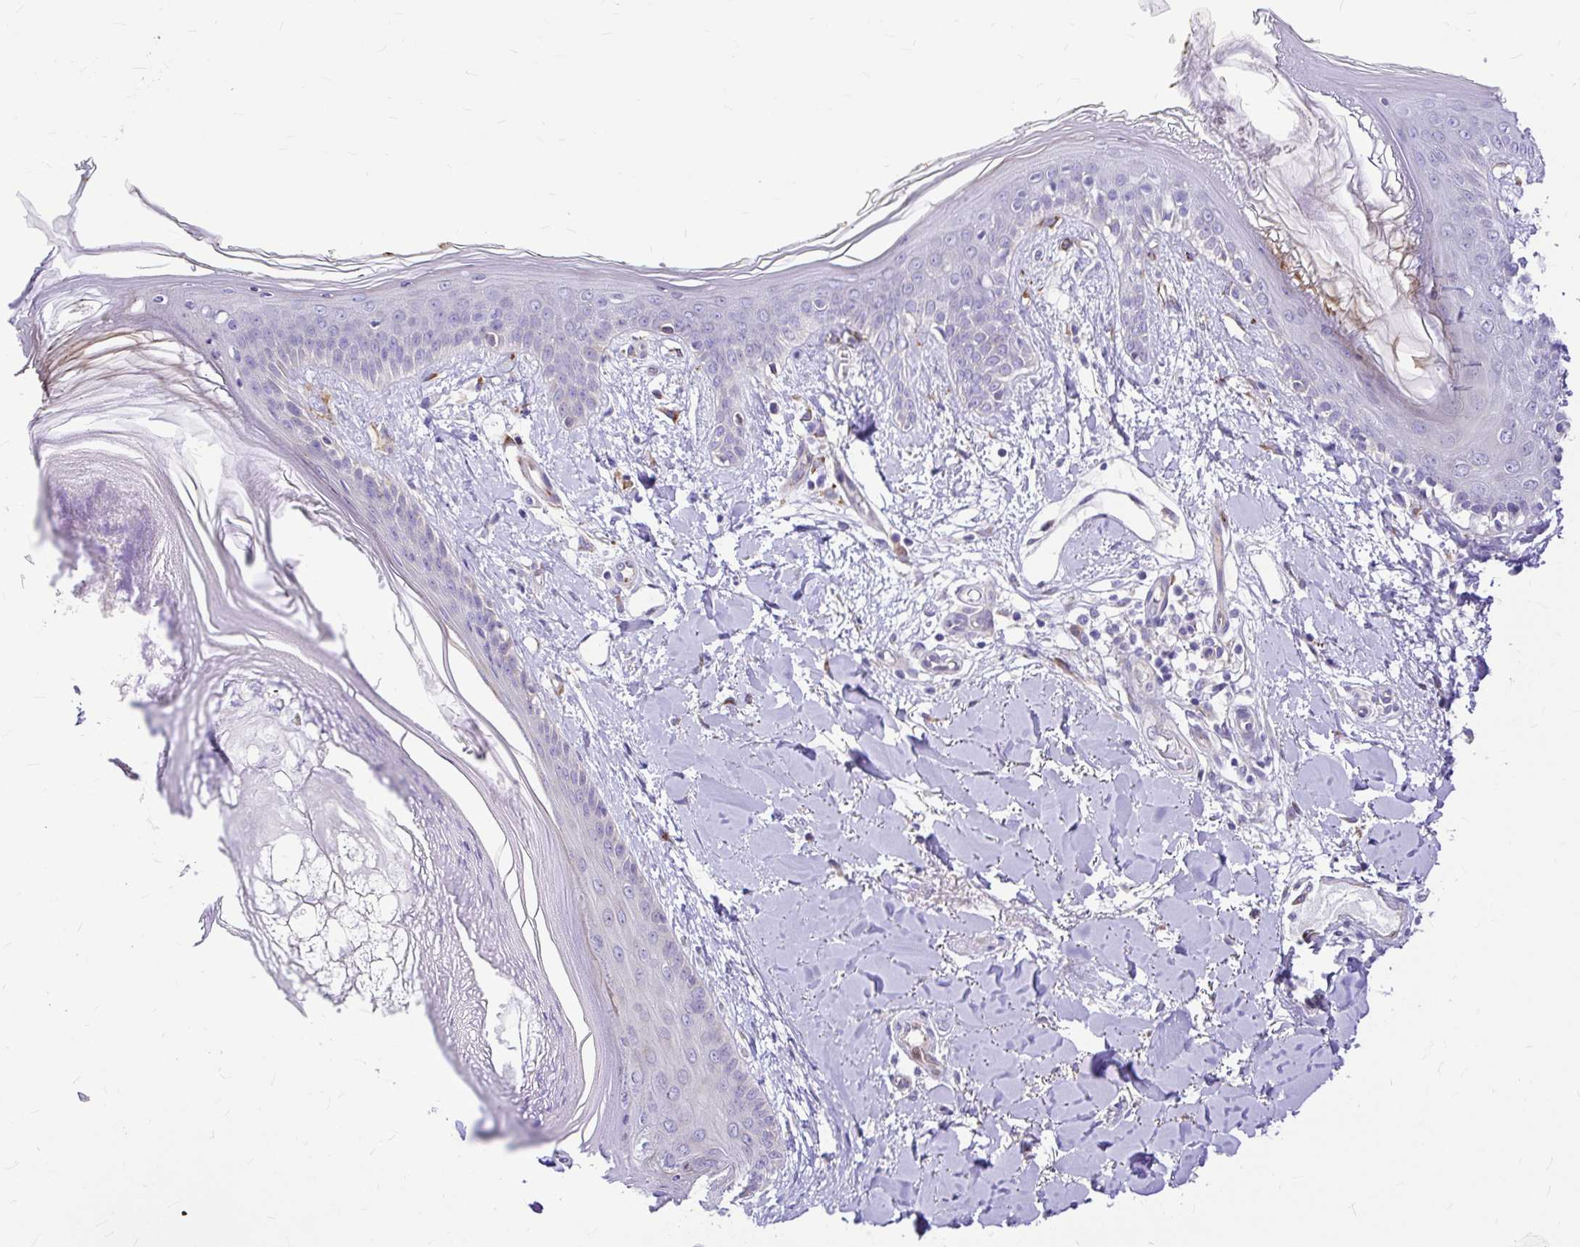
{"staining": {"intensity": "negative", "quantity": "none", "location": "none"}, "tissue": "skin", "cell_type": "Fibroblasts", "image_type": "normal", "snomed": [{"axis": "morphology", "description": "Normal tissue, NOS"}, {"axis": "topography", "description": "Skin"}], "caption": "Immunohistochemistry (IHC) of benign human skin demonstrates no positivity in fibroblasts. (DAB (3,3'-diaminobenzidine) immunohistochemistry visualized using brightfield microscopy, high magnification).", "gene": "GABBR2", "patient": {"sex": "female", "age": 34}}